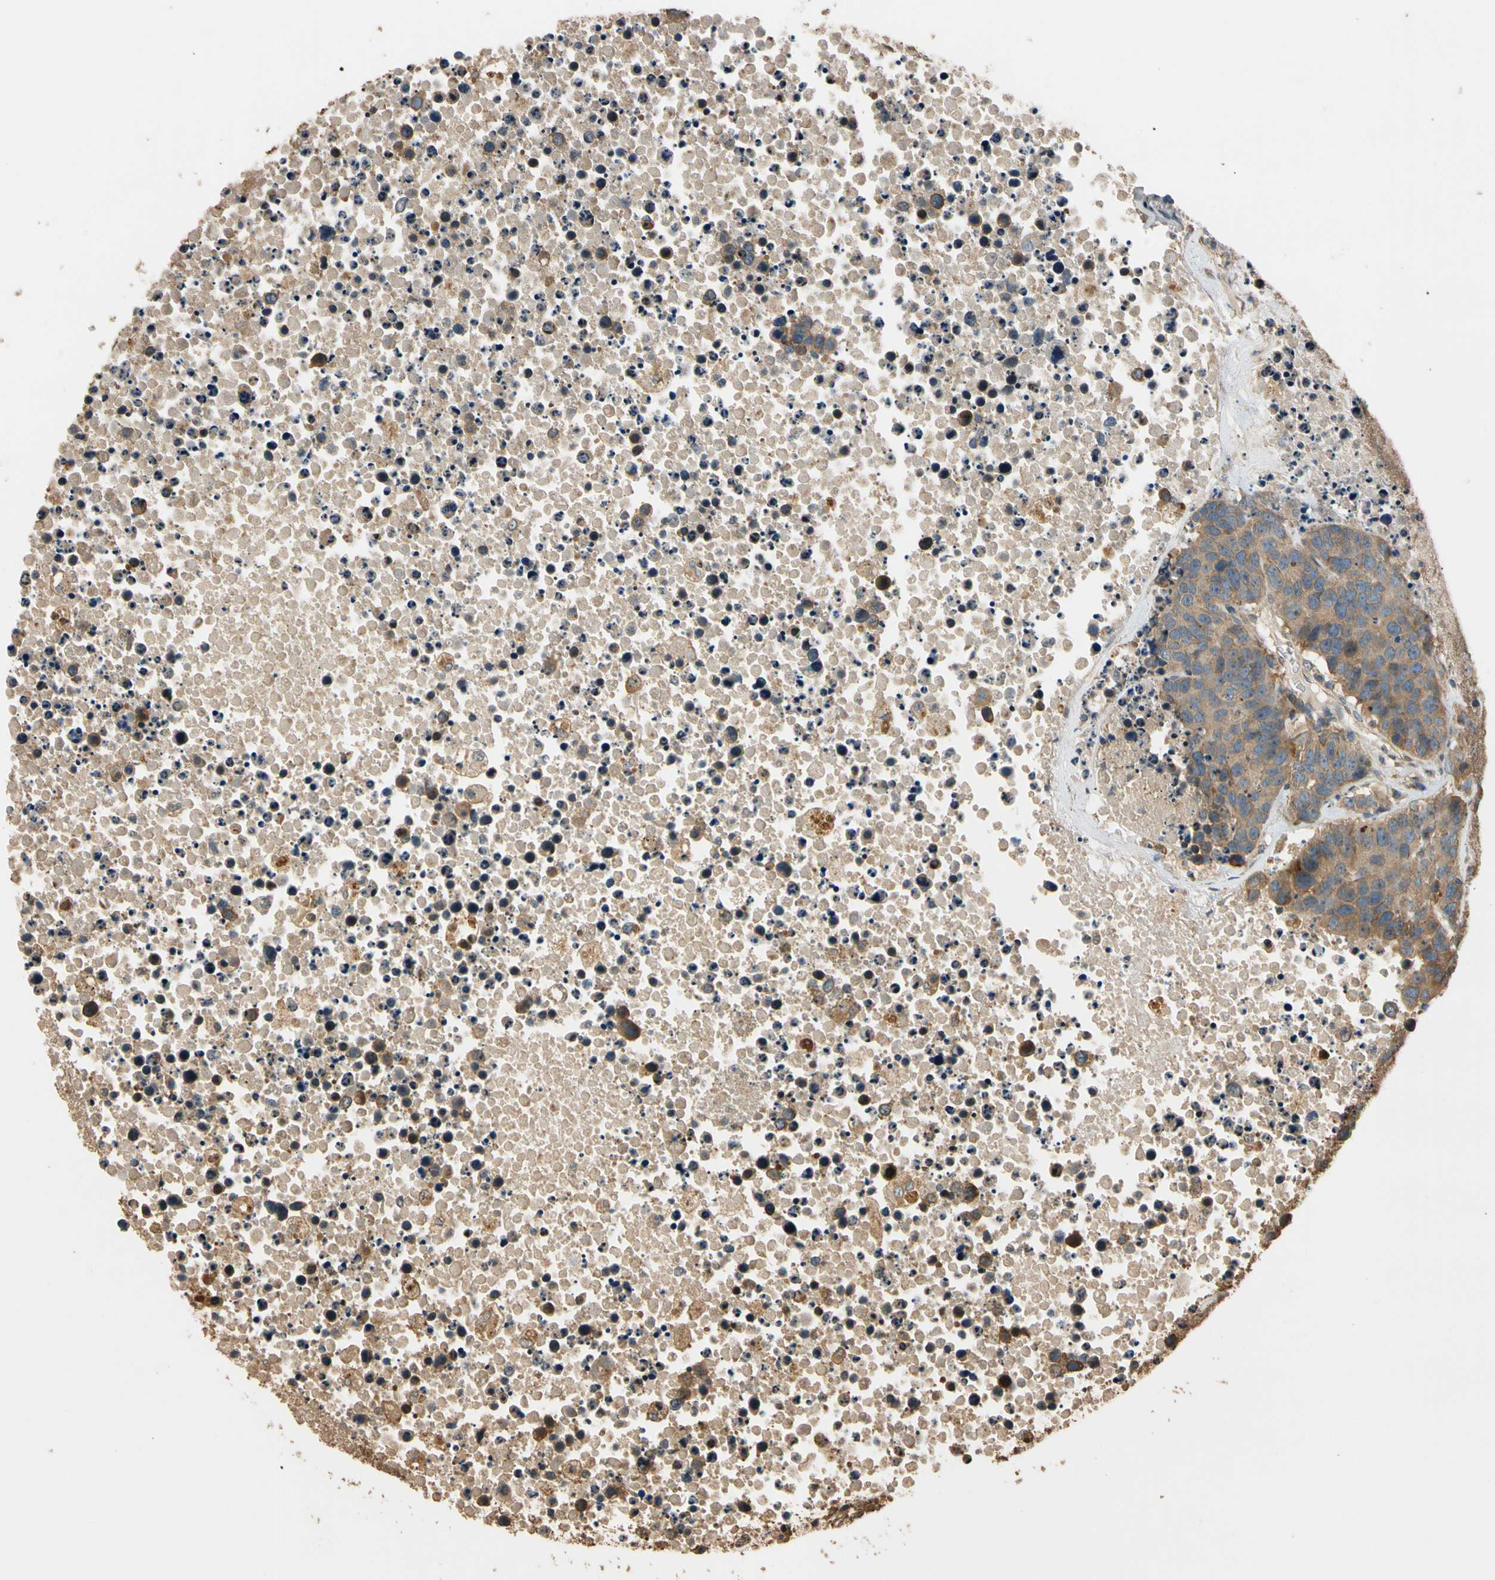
{"staining": {"intensity": "moderate", "quantity": ">75%", "location": "cytoplasmic/membranous"}, "tissue": "carcinoid", "cell_type": "Tumor cells", "image_type": "cancer", "snomed": [{"axis": "morphology", "description": "Carcinoid, malignant, NOS"}, {"axis": "topography", "description": "Lung"}], "caption": "IHC histopathology image of malignant carcinoid stained for a protein (brown), which demonstrates medium levels of moderate cytoplasmic/membranous positivity in about >75% of tumor cells.", "gene": "MGRN1", "patient": {"sex": "male", "age": 60}}